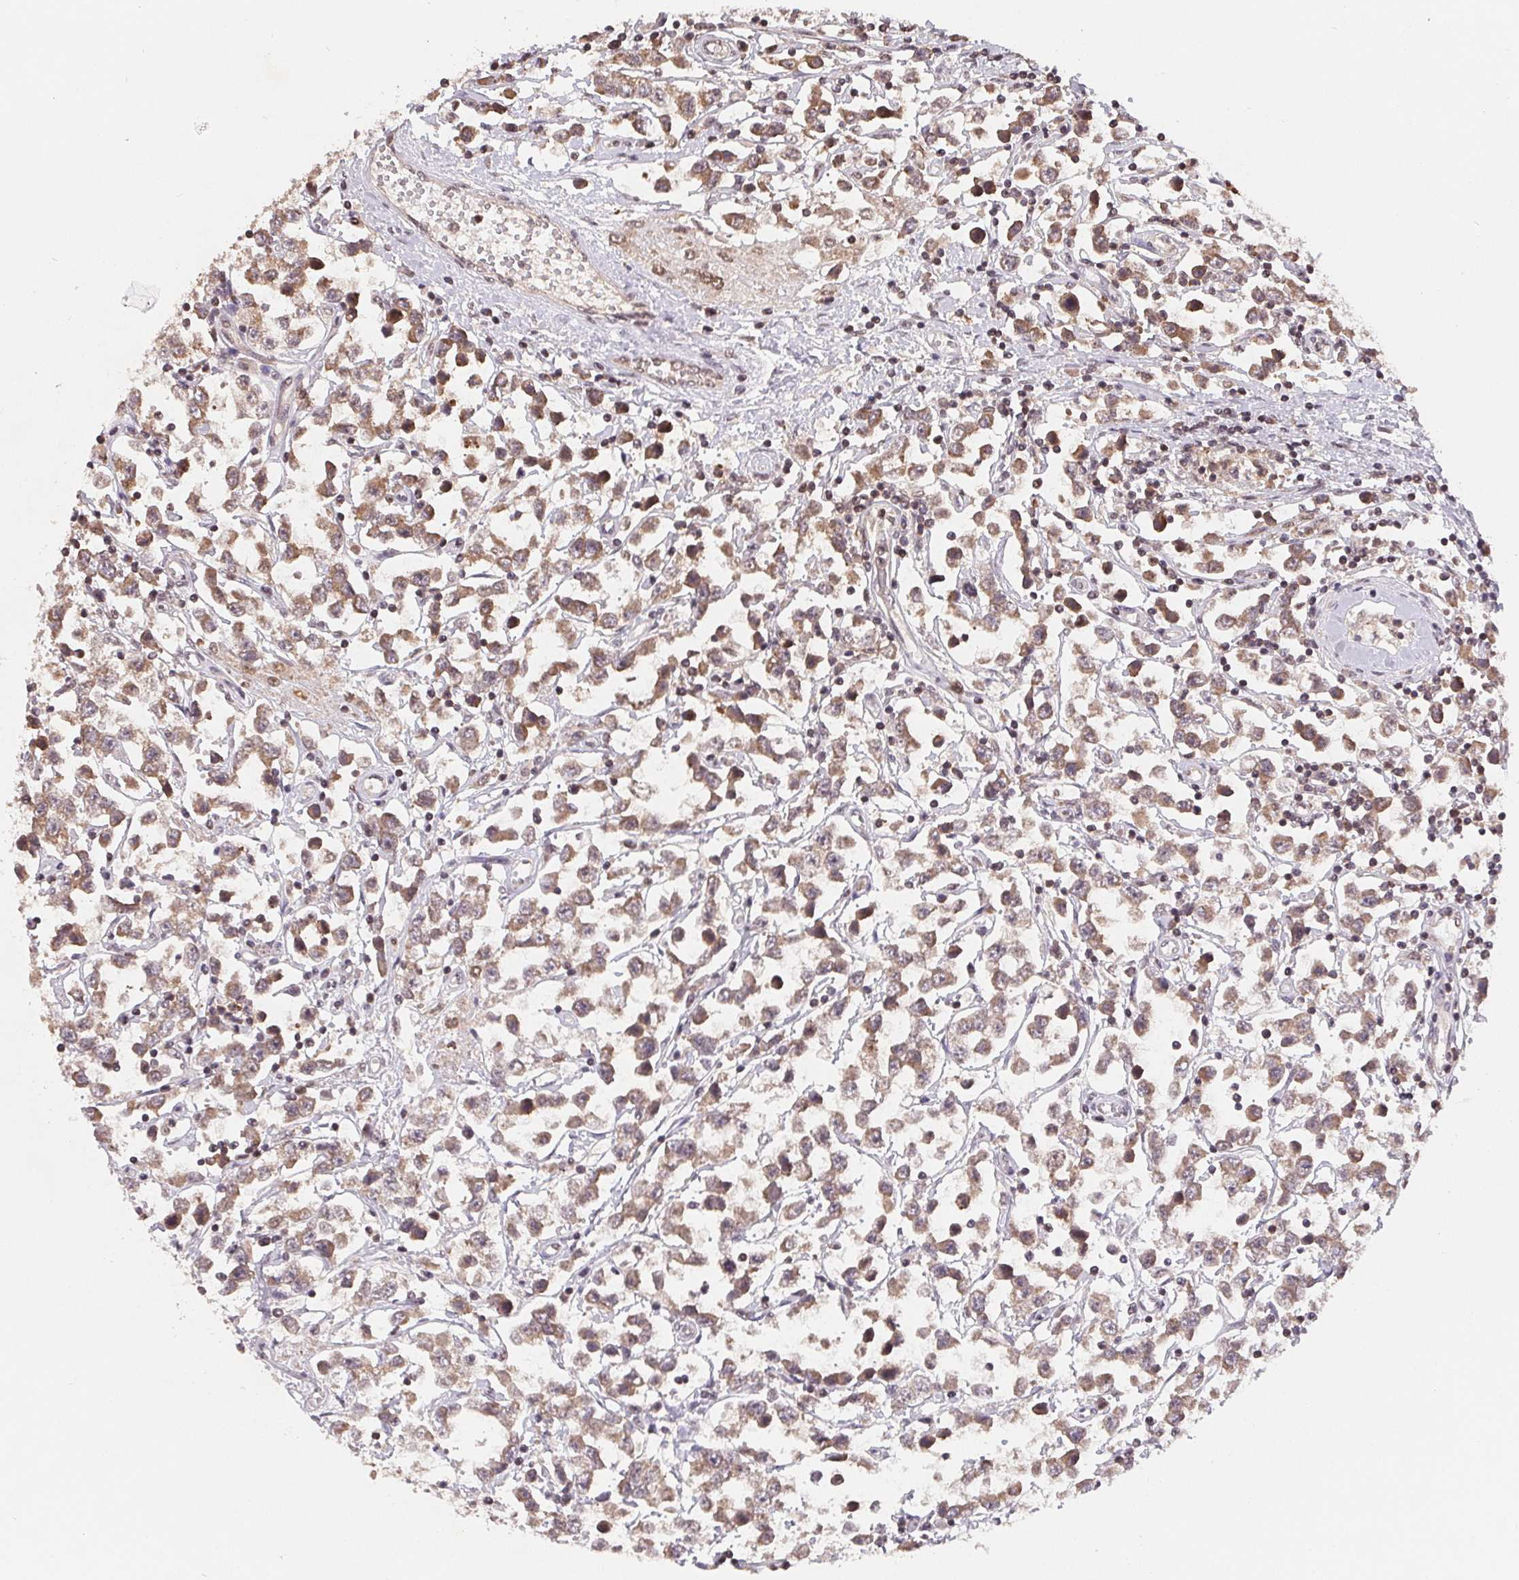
{"staining": {"intensity": "weak", "quantity": "25%-75%", "location": "cytoplasmic/membranous,nuclear"}, "tissue": "testis cancer", "cell_type": "Tumor cells", "image_type": "cancer", "snomed": [{"axis": "morphology", "description": "Seminoma, NOS"}, {"axis": "topography", "description": "Testis"}], "caption": "Weak cytoplasmic/membranous and nuclear expression for a protein is present in approximately 25%-75% of tumor cells of seminoma (testis) using immunohistochemistry.", "gene": "HMGN3", "patient": {"sex": "male", "age": 34}}